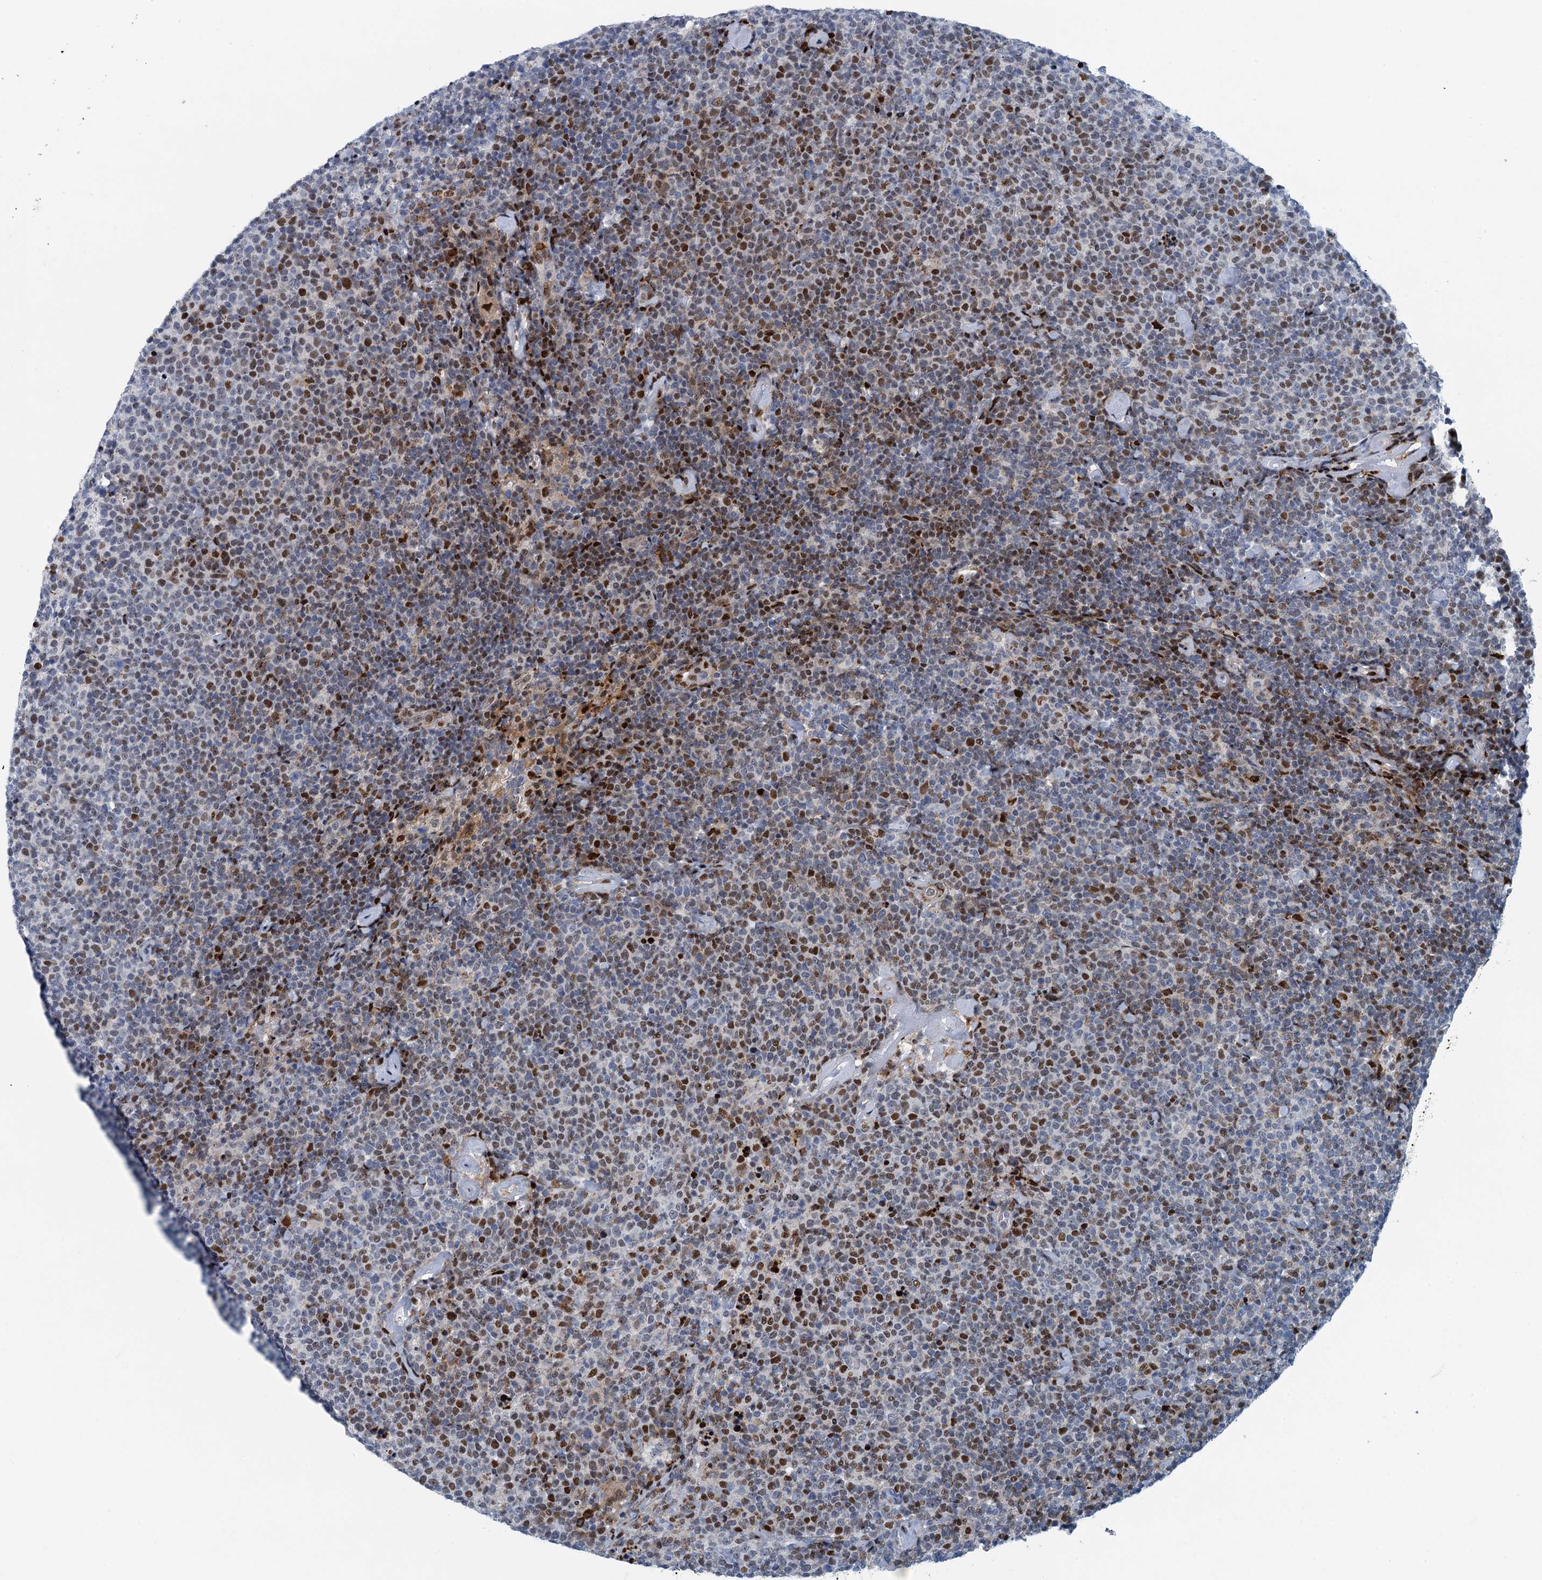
{"staining": {"intensity": "moderate", "quantity": "25%-75%", "location": "nuclear"}, "tissue": "lymphoma", "cell_type": "Tumor cells", "image_type": "cancer", "snomed": [{"axis": "morphology", "description": "Malignant lymphoma, non-Hodgkin's type, High grade"}, {"axis": "topography", "description": "Lymph node"}], "caption": "Protein expression analysis of lymphoma shows moderate nuclear staining in about 25%-75% of tumor cells.", "gene": "ANKRD13D", "patient": {"sex": "male", "age": 61}}